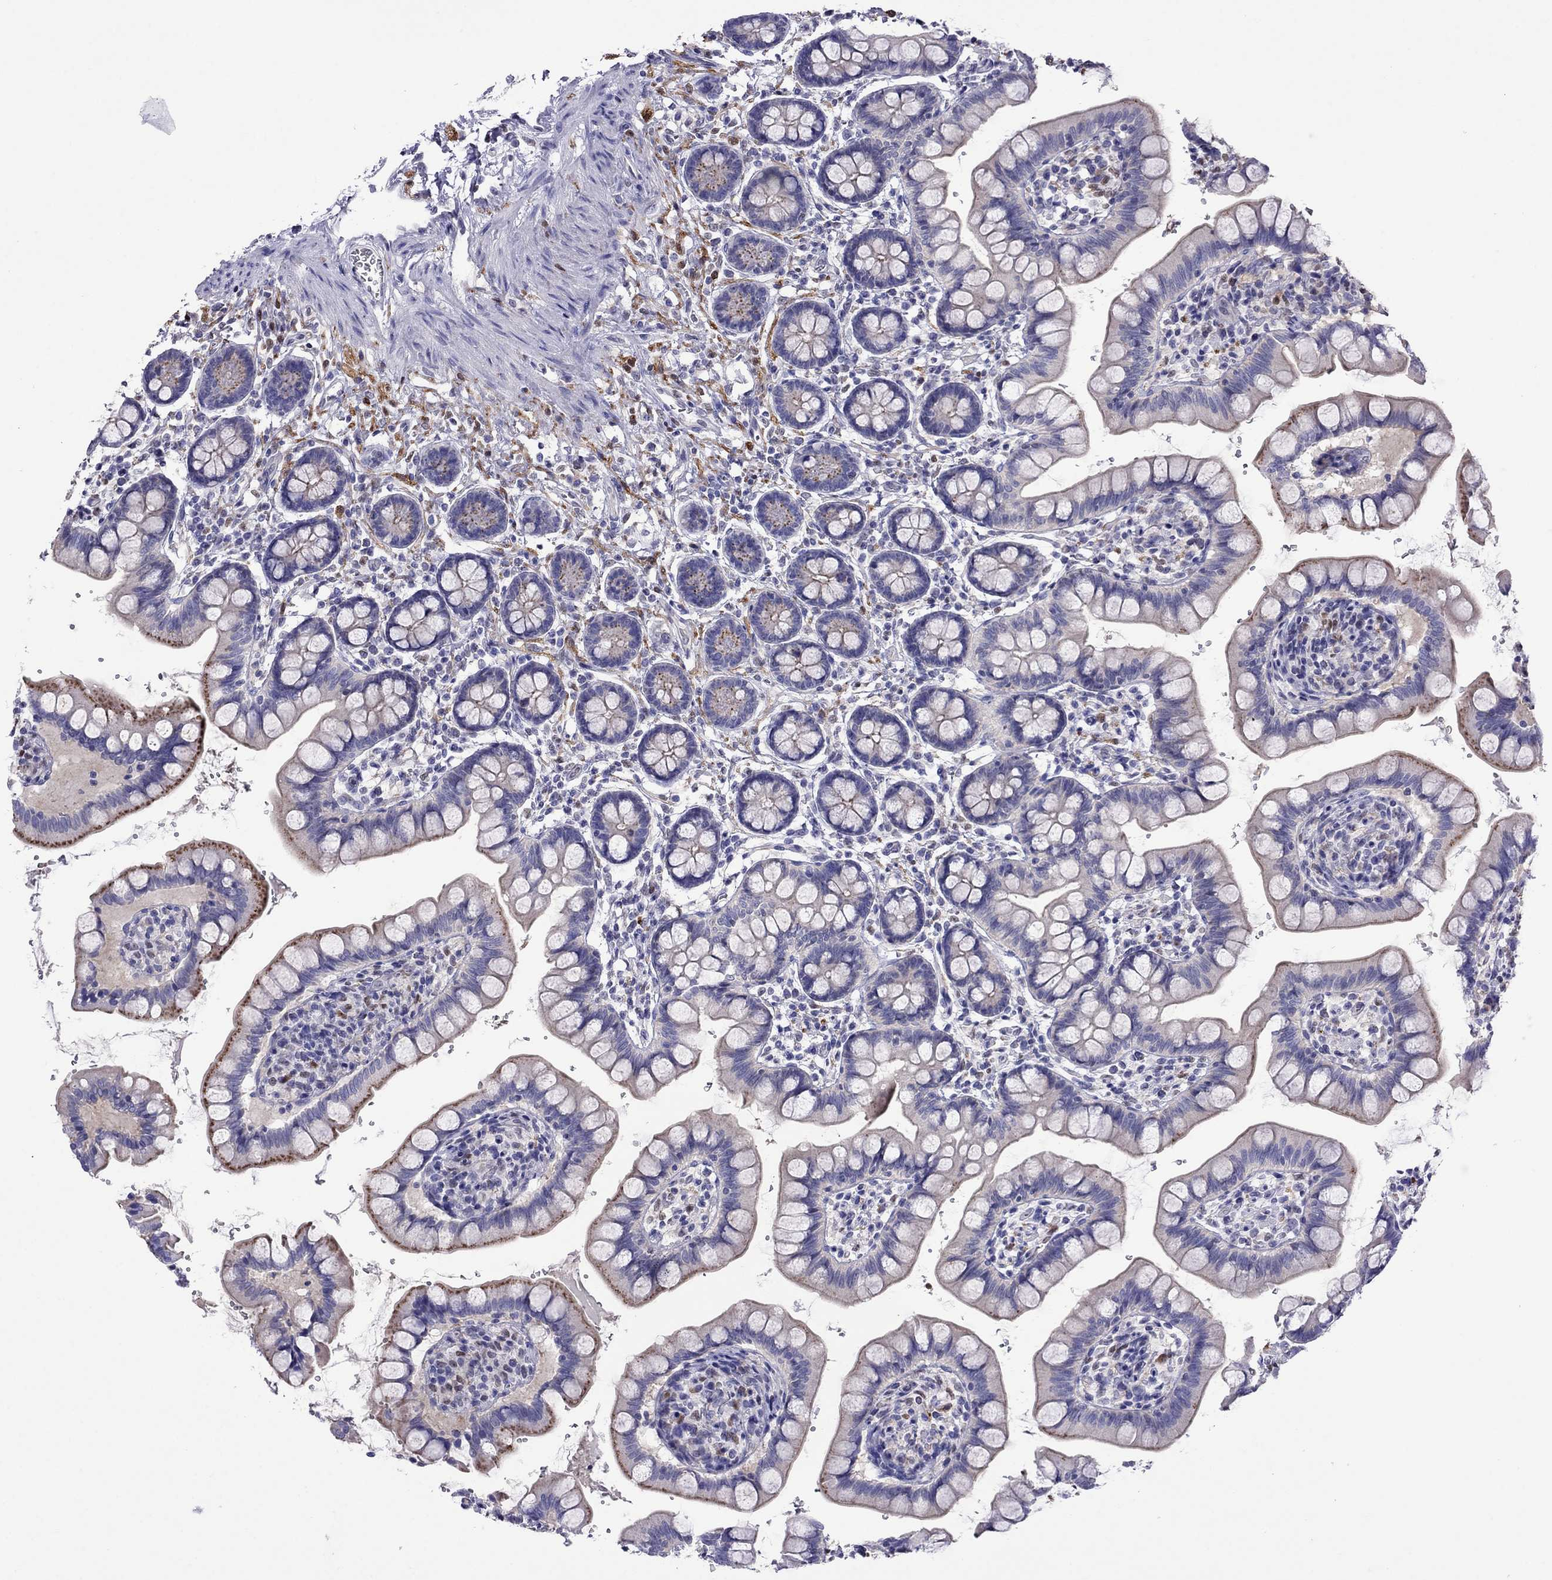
{"staining": {"intensity": "moderate", "quantity": "25%-75%", "location": "cytoplasmic/membranous"}, "tissue": "small intestine", "cell_type": "Glandular cells", "image_type": "normal", "snomed": [{"axis": "morphology", "description": "Normal tissue, NOS"}, {"axis": "topography", "description": "Small intestine"}], "caption": "Protein expression by IHC reveals moderate cytoplasmic/membranous staining in about 25%-75% of glandular cells in benign small intestine.", "gene": "MPZ", "patient": {"sex": "female", "age": 56}}